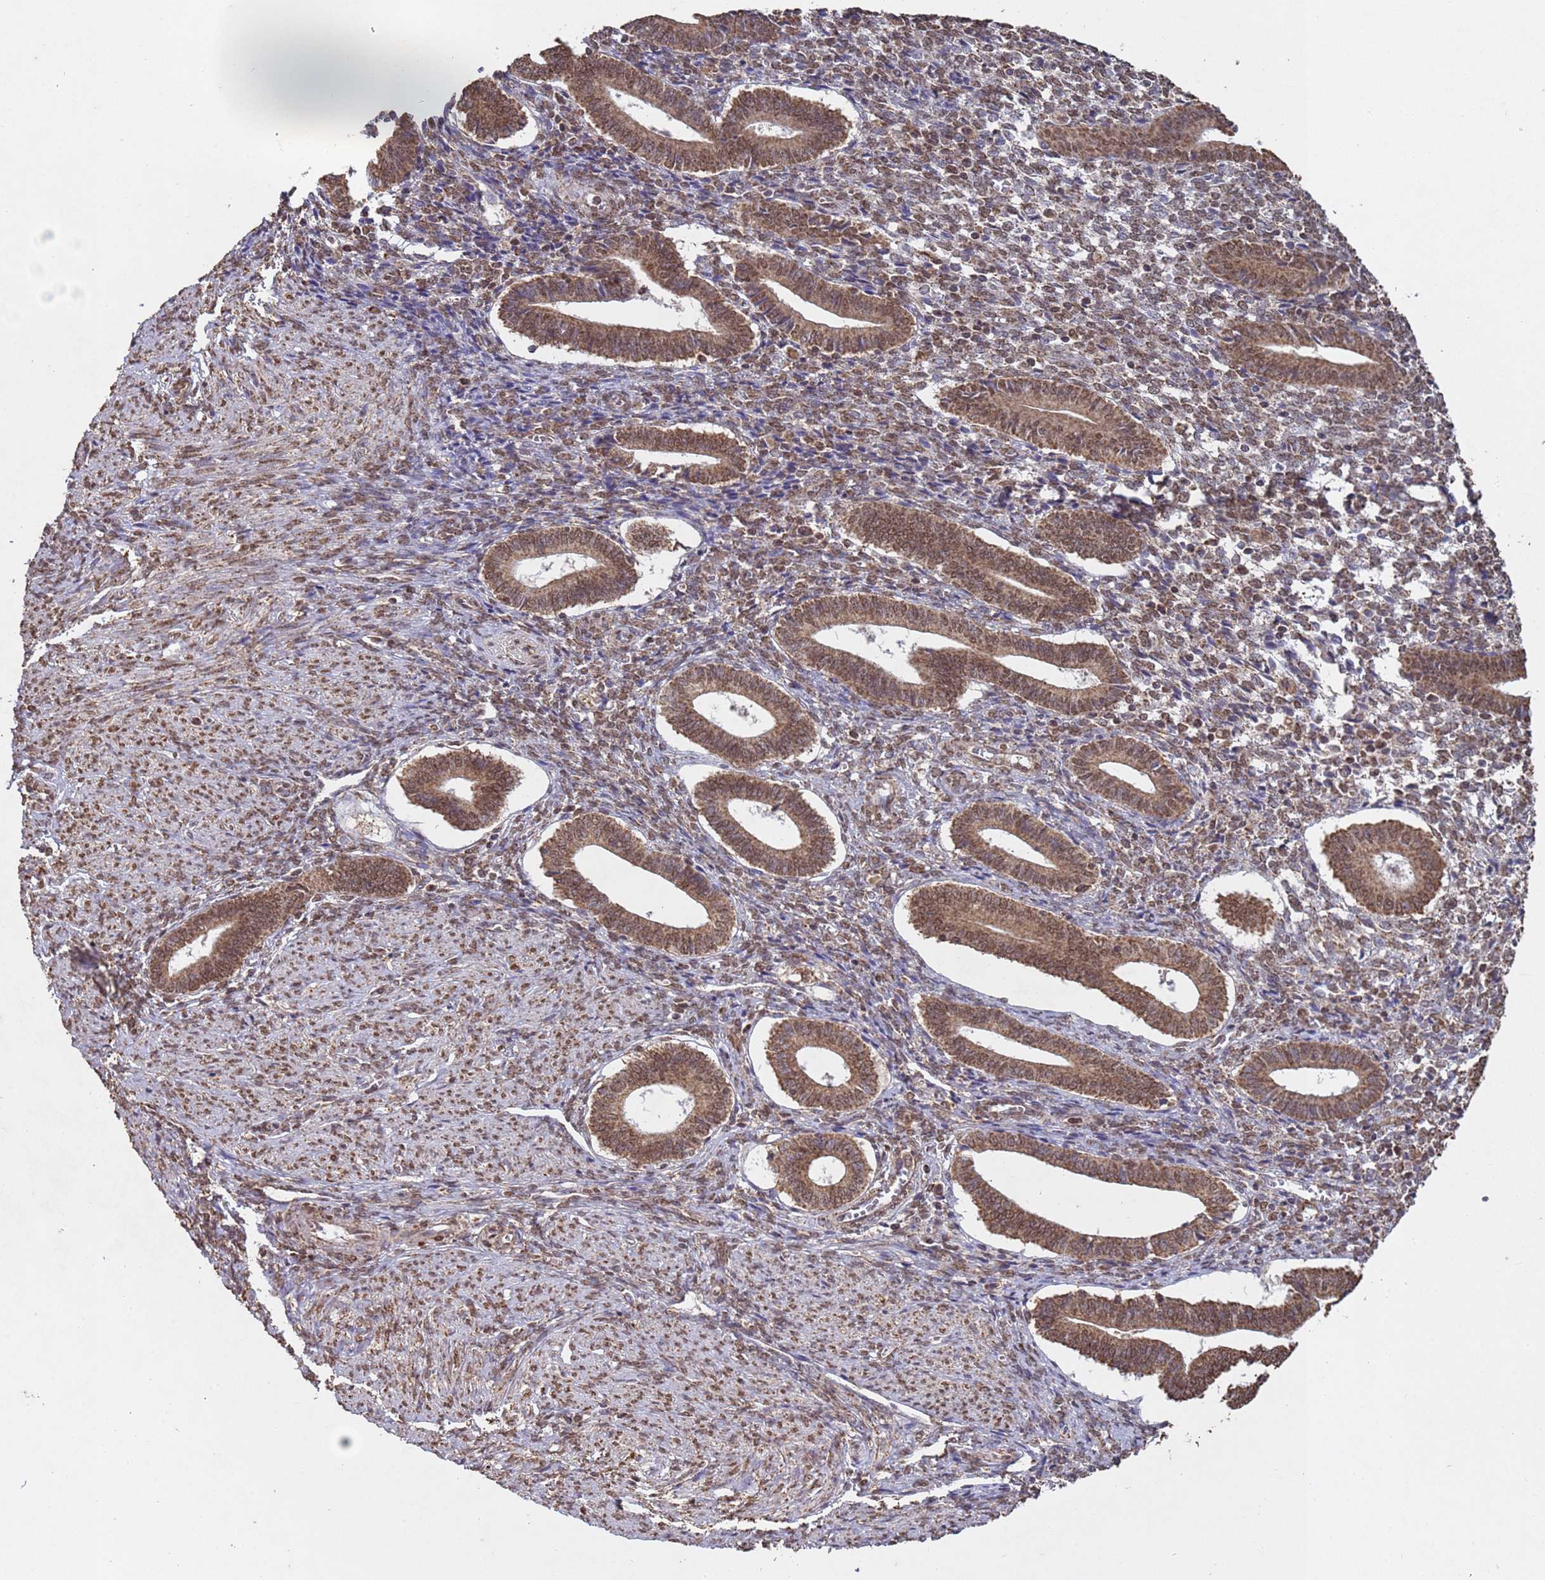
{"staining": {"intensity": "moderate", "quantity": ">75%", "location": "nuclear"}, "tissue": "endometrium", "cell_type": "Cells in endometrial stroma", "image_type": "normal", "snomed": [{"axis": "morphology", "description": "Normal tissue, NOS"}, {"axis": "topography", "description": "Other"}, {"axis": "topography", "description": "Endometrium"}], "caption": "About >75% of cells in endometrial stroma in unremarkable human endometrium display moderate nuclear protein expression as visualized by brown immunohistochemical staining.", "gene": "HDAC10", "patient": {"sex": "female", "age": 44}}